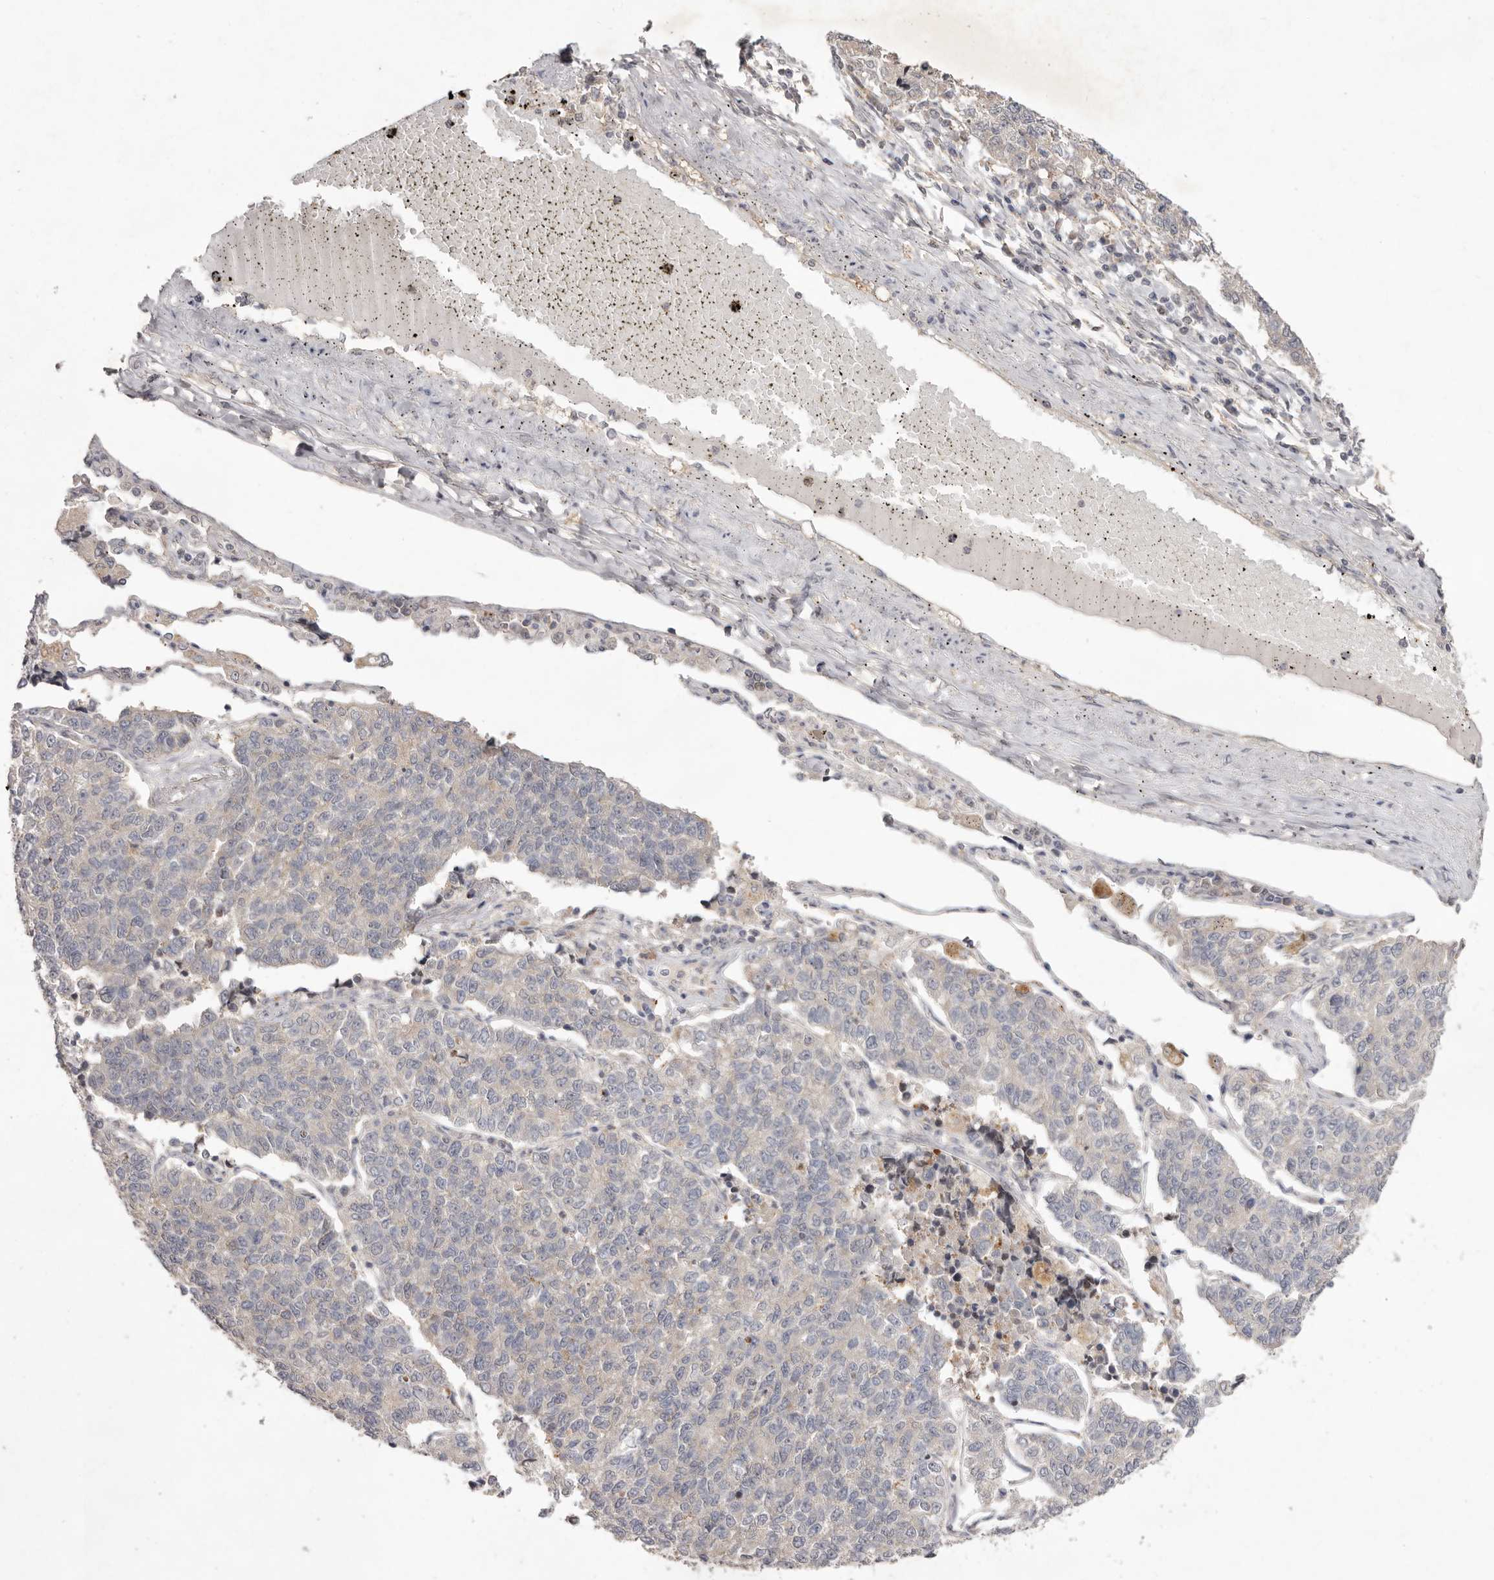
{"staining": {"intensity": "negative", "quantity": "none", "location": "none"}, "tissue": "lung cancer", "cell_type": "Tumor cells", "image_type": "cancer", "snomed": [{"axis": "morphology", "description": "Adenocarcinoma, NOS"}, {"axis": "topography", "description": "Lung"}], "caption": "Human lung cancer (adenocarcinoma) stained for a protein using immunohistochemistry shows no positivity in tumor cells.", "gene": "TADA1", "patient": {"sex": "male", "age": 49}}